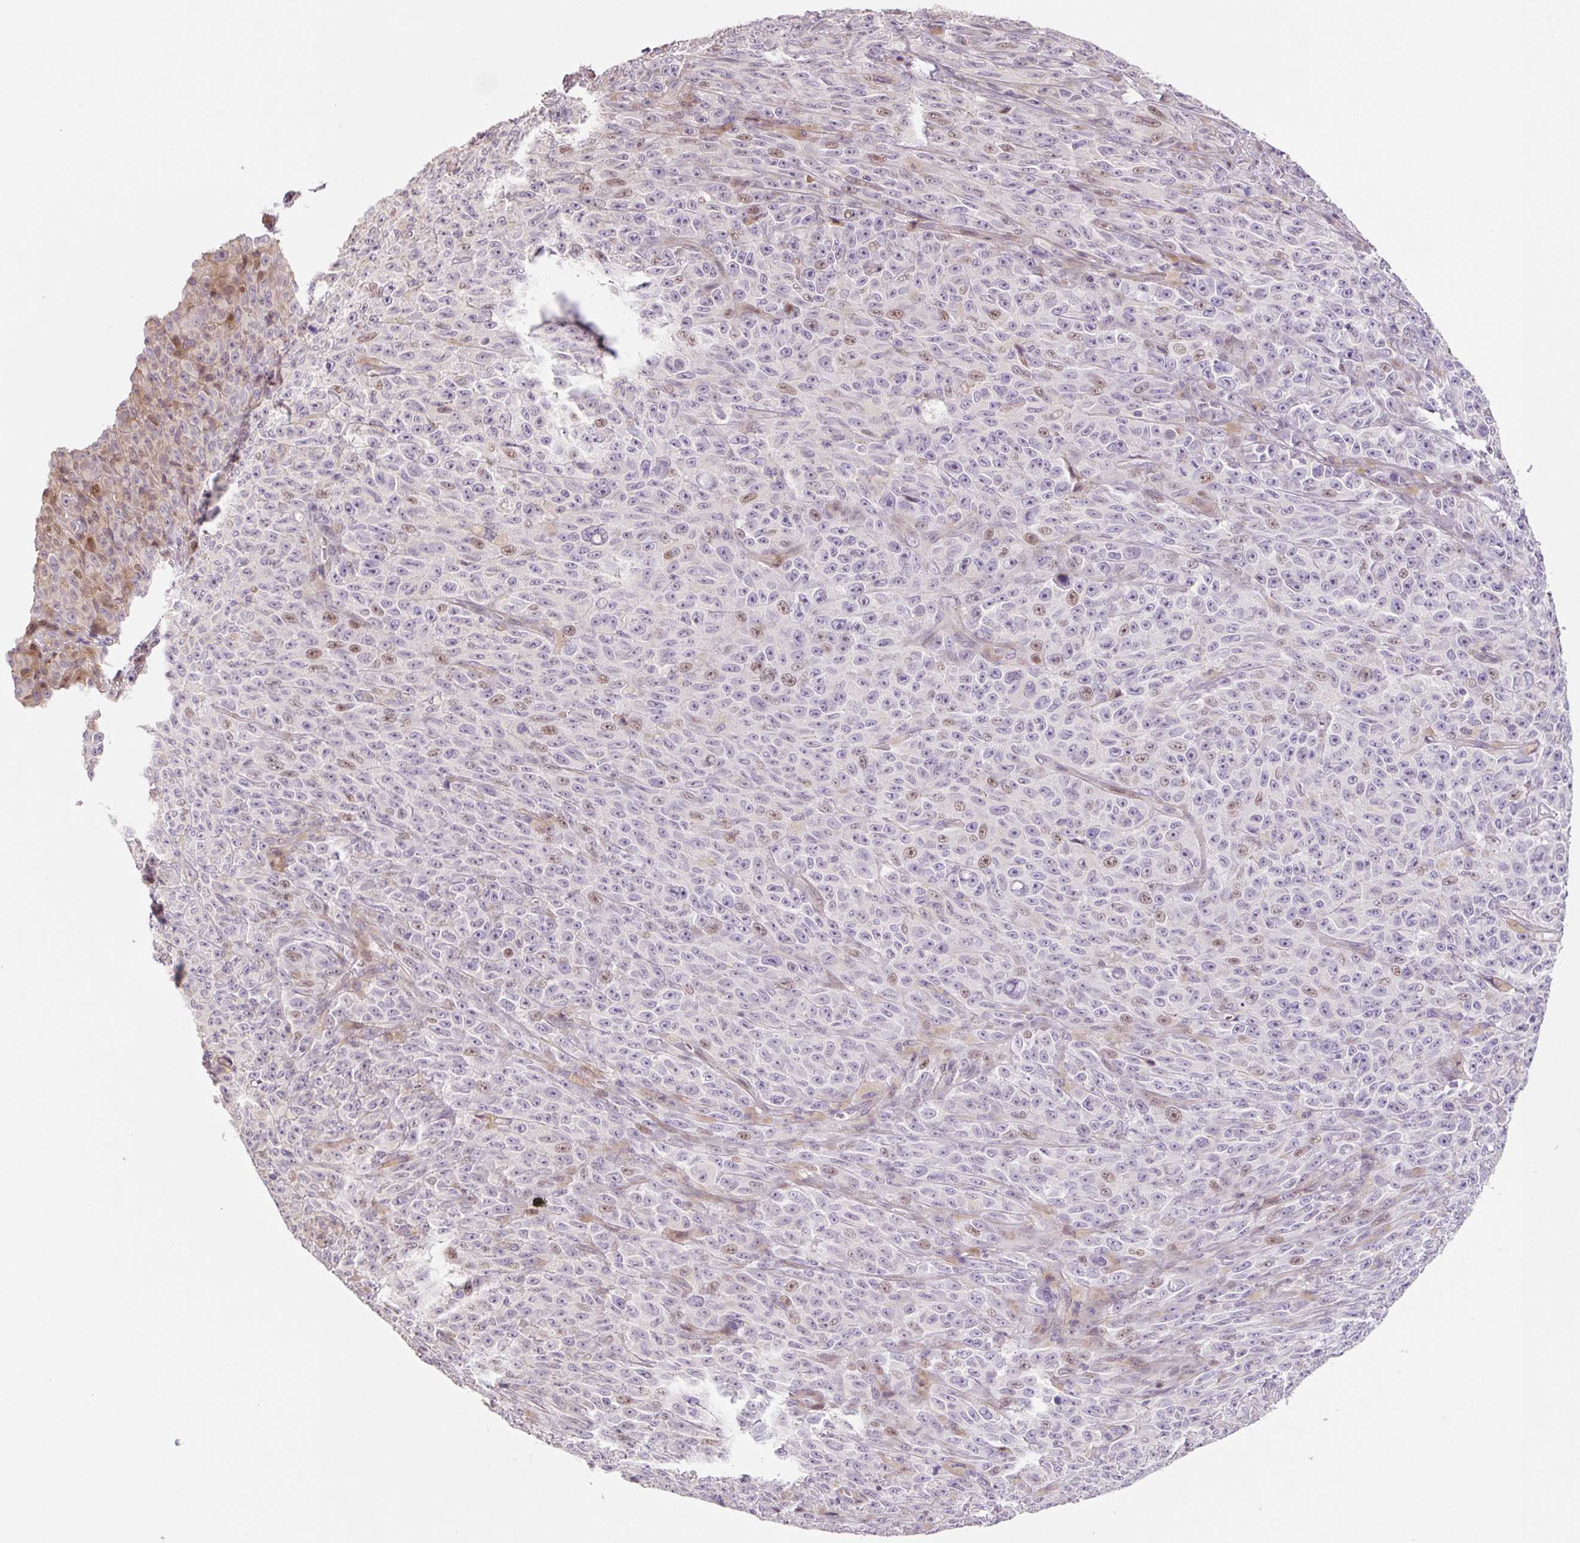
{"staining": {"intensity": "moderate", "quantity": "<25%", "location": "nuclear"}, "tissue": "melanoma", "cell_type": "Tumor cells", "image_type": "cancer", "snomed": [{"axis": "morphology", "description": "Malignant melanoma, NOS"}, {"axis": "topography", "description": "Skin"}], "caption": "Melanoma stained with a protein marker reveals moderate staining in tumor cells.", "gene": "ZNF552", "patient": {"sex": "female", "age": 82}}